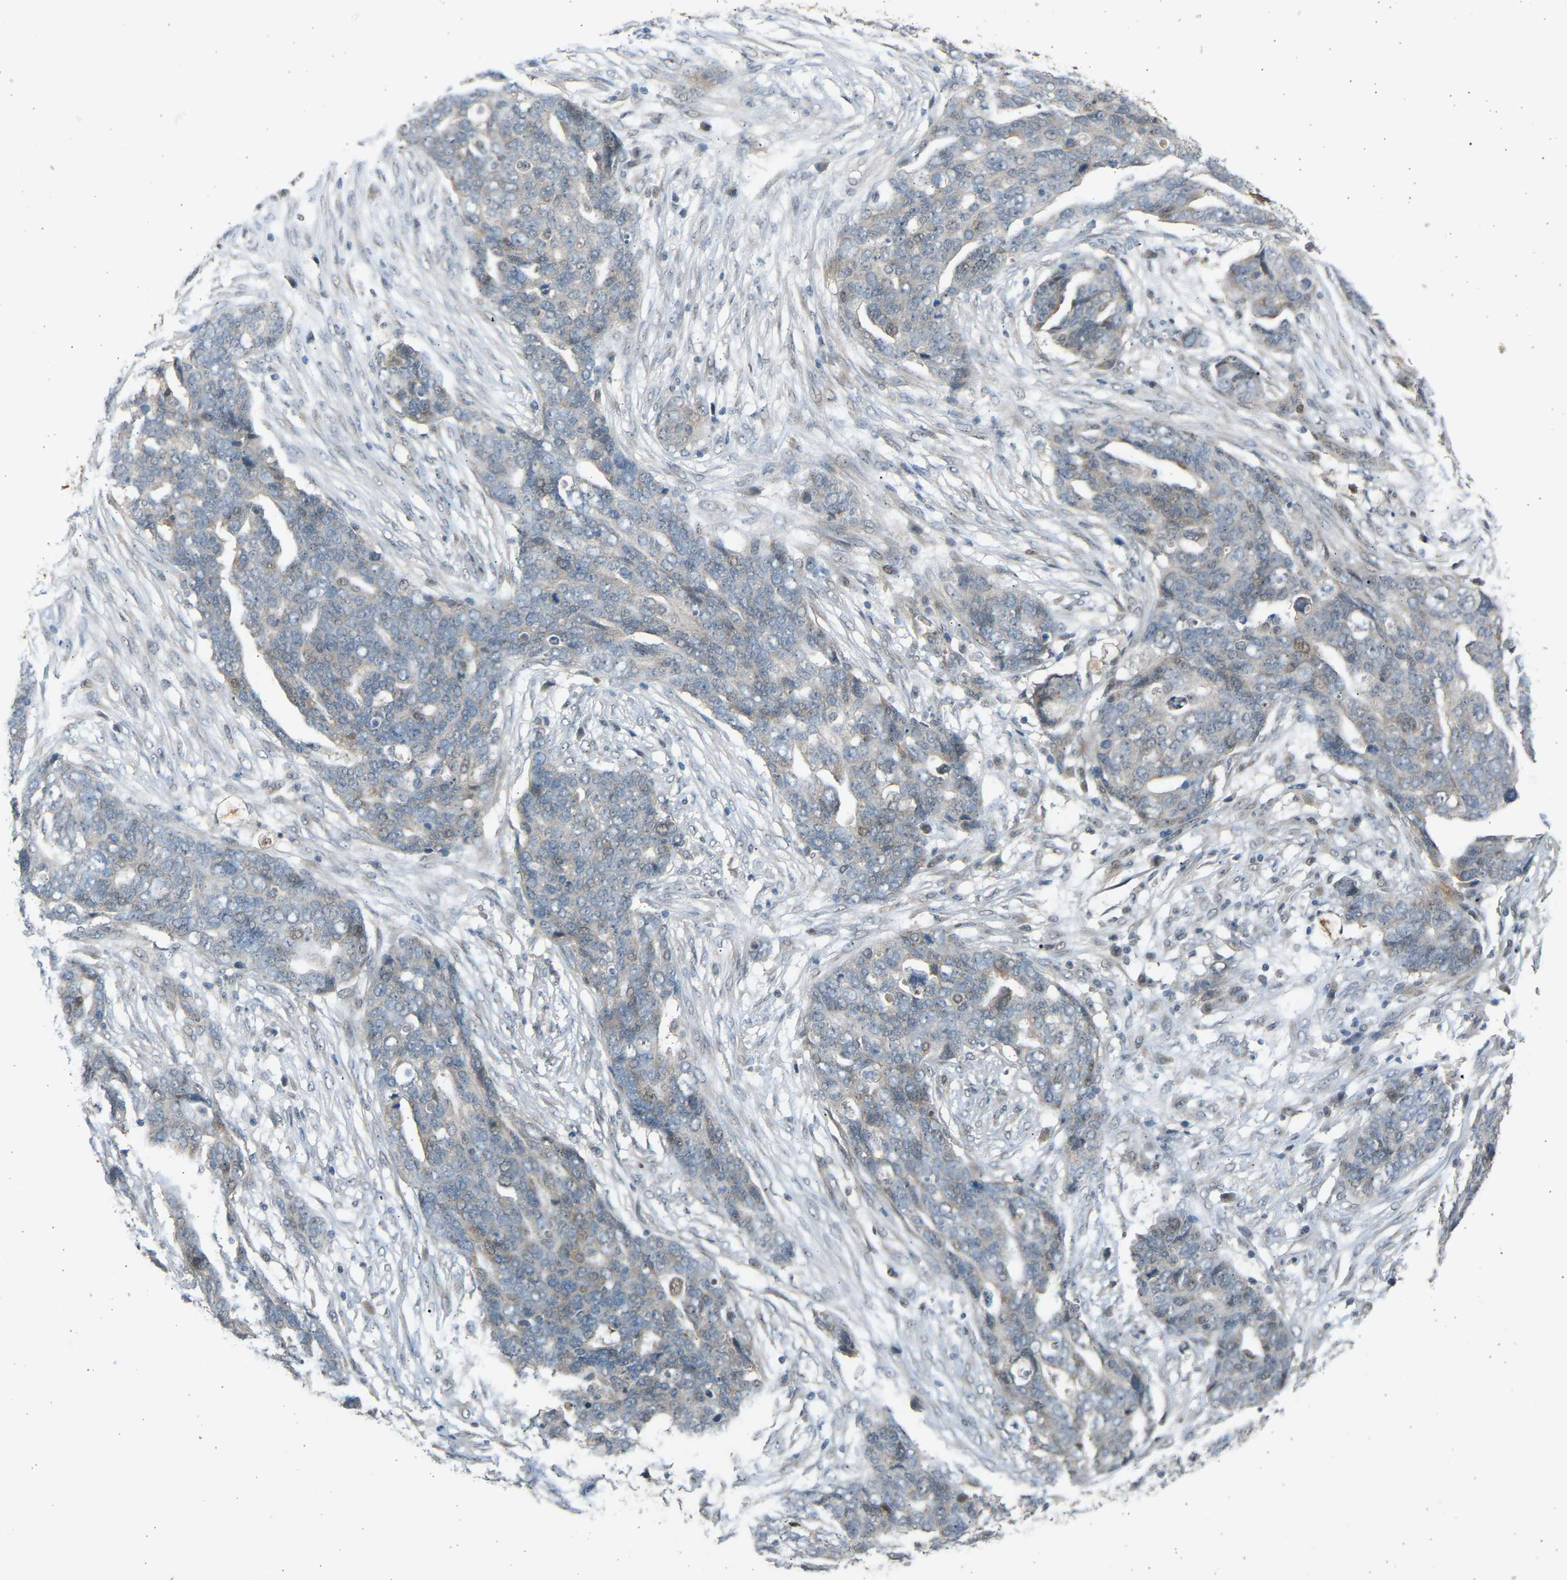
{"staining": {"intensity": "negative", "quantity": "none", "location": "none"}, "tissue": "ovarian cancer", "cell_type": "Tumor cells", "image_type": "cancer", "snomed": [{"axis": "morphology", "description": "Normal tissue, NOS"}, {"axis": "morphology", "description": "Cystadenocarcinoma, serous, NOS"}, {"axis": "topography", "description": "Fallopian tube"}, {"axis": "topography", "description": "Ovary"}], "caption": "DAB (3,3'-diaminobenzidine) immunohistochemical staining of human serous cystadenocarcinoma (ovarian) reveals no significant positivity in tumor cells.", "gene": "BIRC2", "patient": {"sex": "female", "age": 56}}